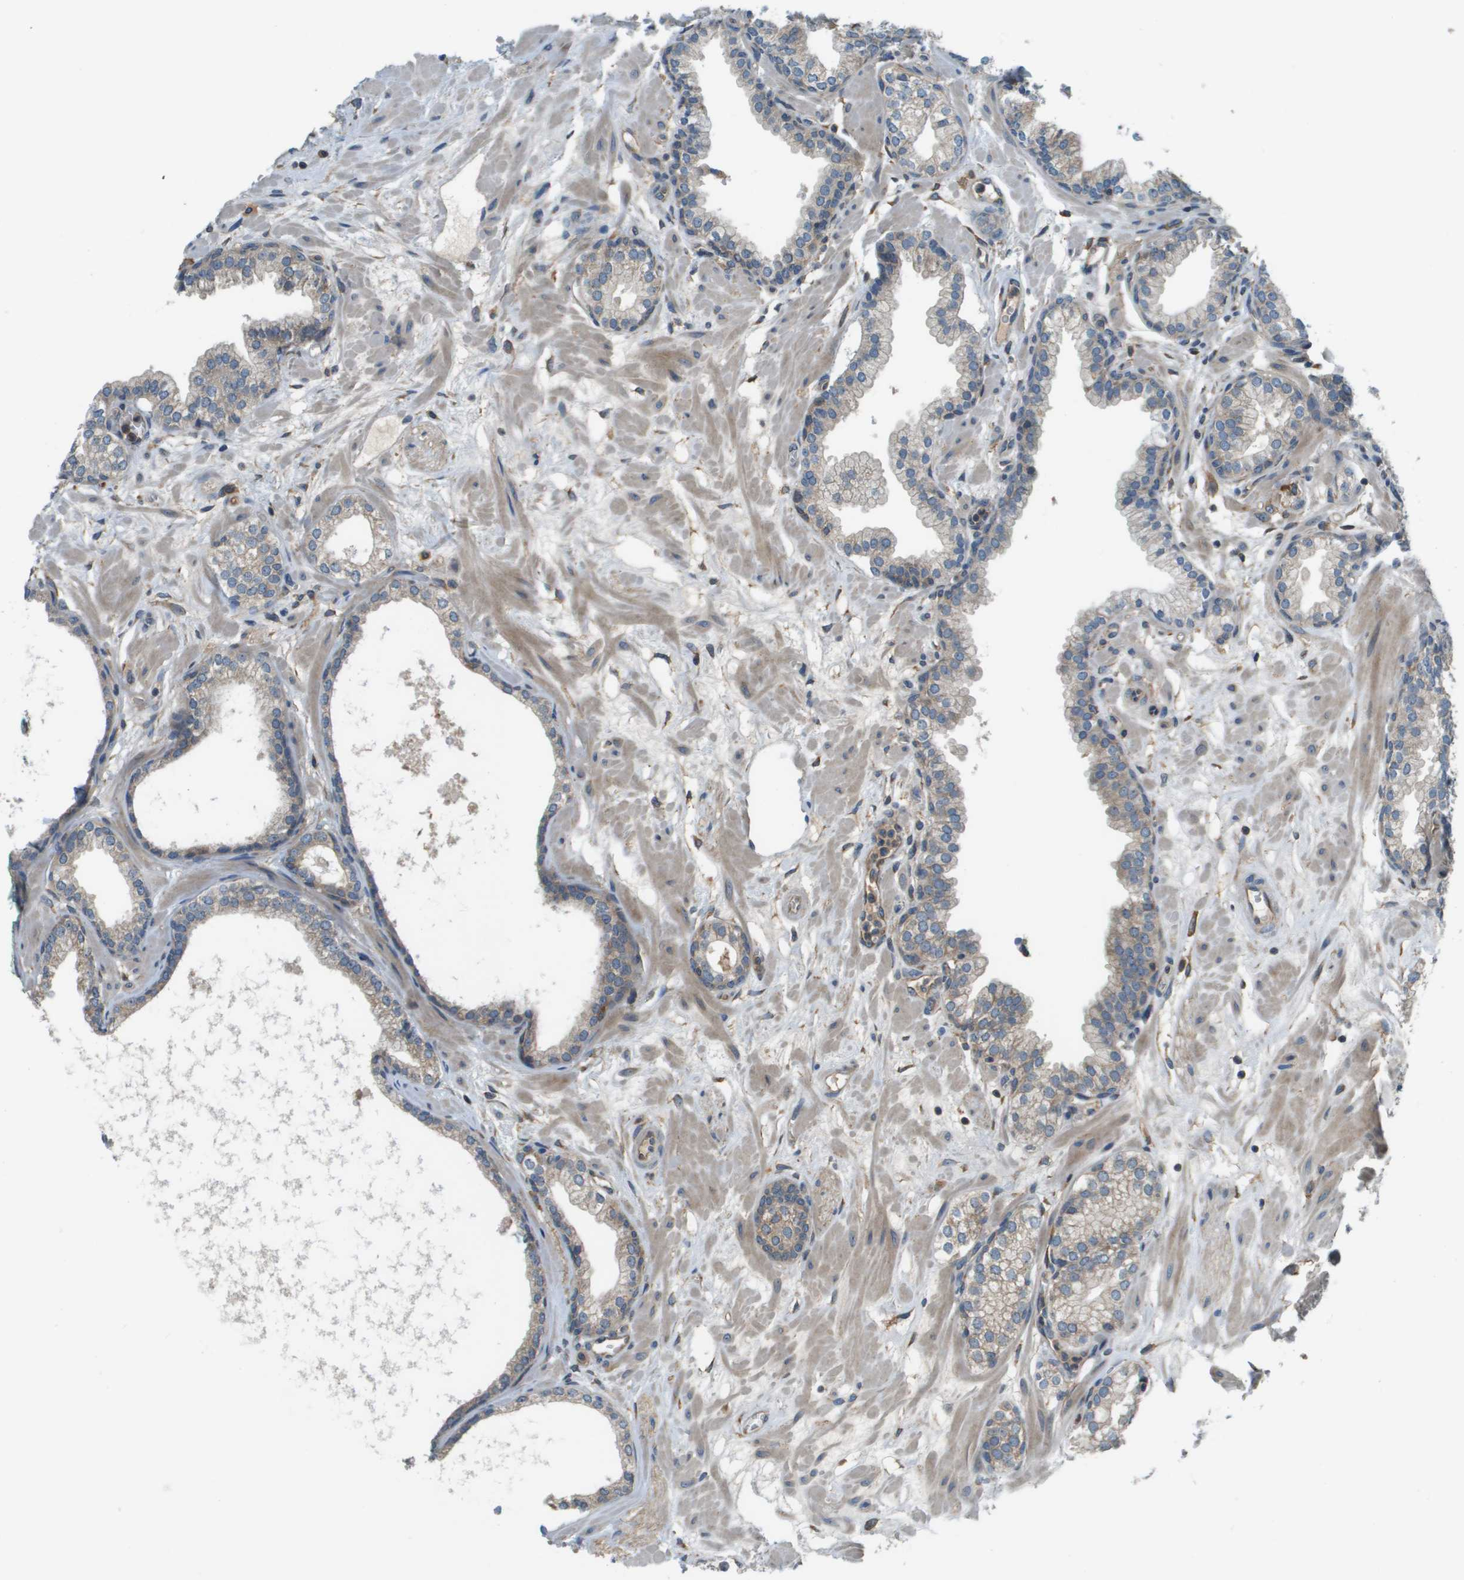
{"staining": {"intensity": "weak", "quantity": "25%-75%", "location": "cytoplasmic/membranous"}, "tissue": "prostate", "cell_type": "Glandular cells", "image_type": "normal", "snomed": [{"axis": "morphology", "description": "Normal tissue, NOS"}, {"axis": "morphology", "description": "Urothelial carcinoma, Low grade"}, {"axis": "topography", "description": "Urinary bladder"}, {"axis": "topography", "description": "Prostate"}], "caption": "IHC photomicrograph of unremarkable human prostate stained for a protein (brown), which shows low levels of weak cytoplasmic/membranous expression in approximately 25%-75% of glandular cells.", "gene": "SAMSN1", "patient": {"sex": "male", "age": 60}}